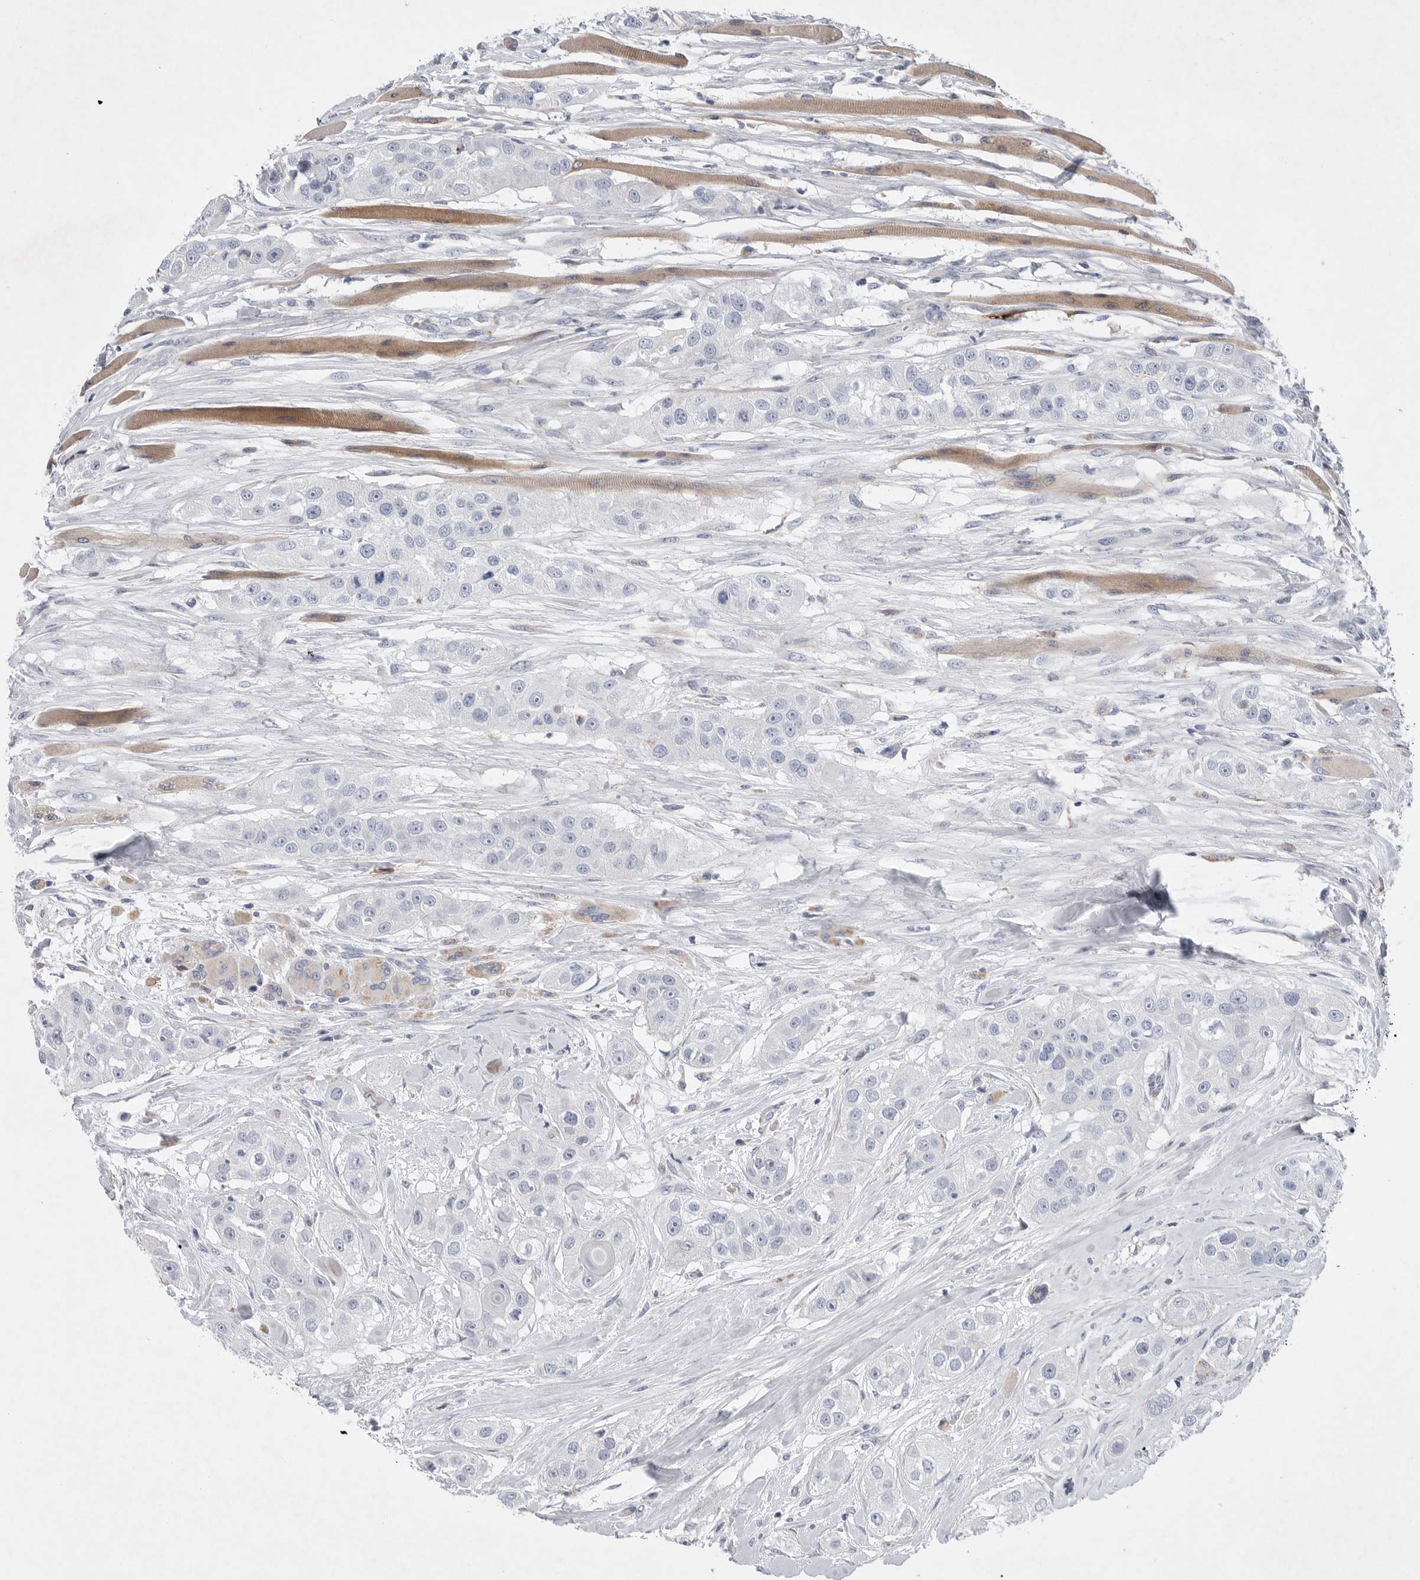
{"staining": {"intensity": "negative", "quantity": "none", "location": "none"}, "tissue": "head and neck cancer", "cell_type": "Tumor cells", "image_type": "cancer", "snomed": [{"axis": "morphology", "description": "Normal tissue, NOS"}, {"axis": "morphology", "description": "Squamous cell carcinoma, NOS"}, {"axis": "topography", "description": "Skeletal muscle"}, {"axis": "topography", "description": "Head-Neck"}], "caption": "Tumor cells are negative for brown protein staining in head and neck squamous cell carcinoma. (Stains: DAB immunohistochemistry with hematoxylin counter stain, Microscopy: brightfield microscopy at high magnification).", "gene": "CAMK2B", "patient": {"sex": "male", "age": 51}}